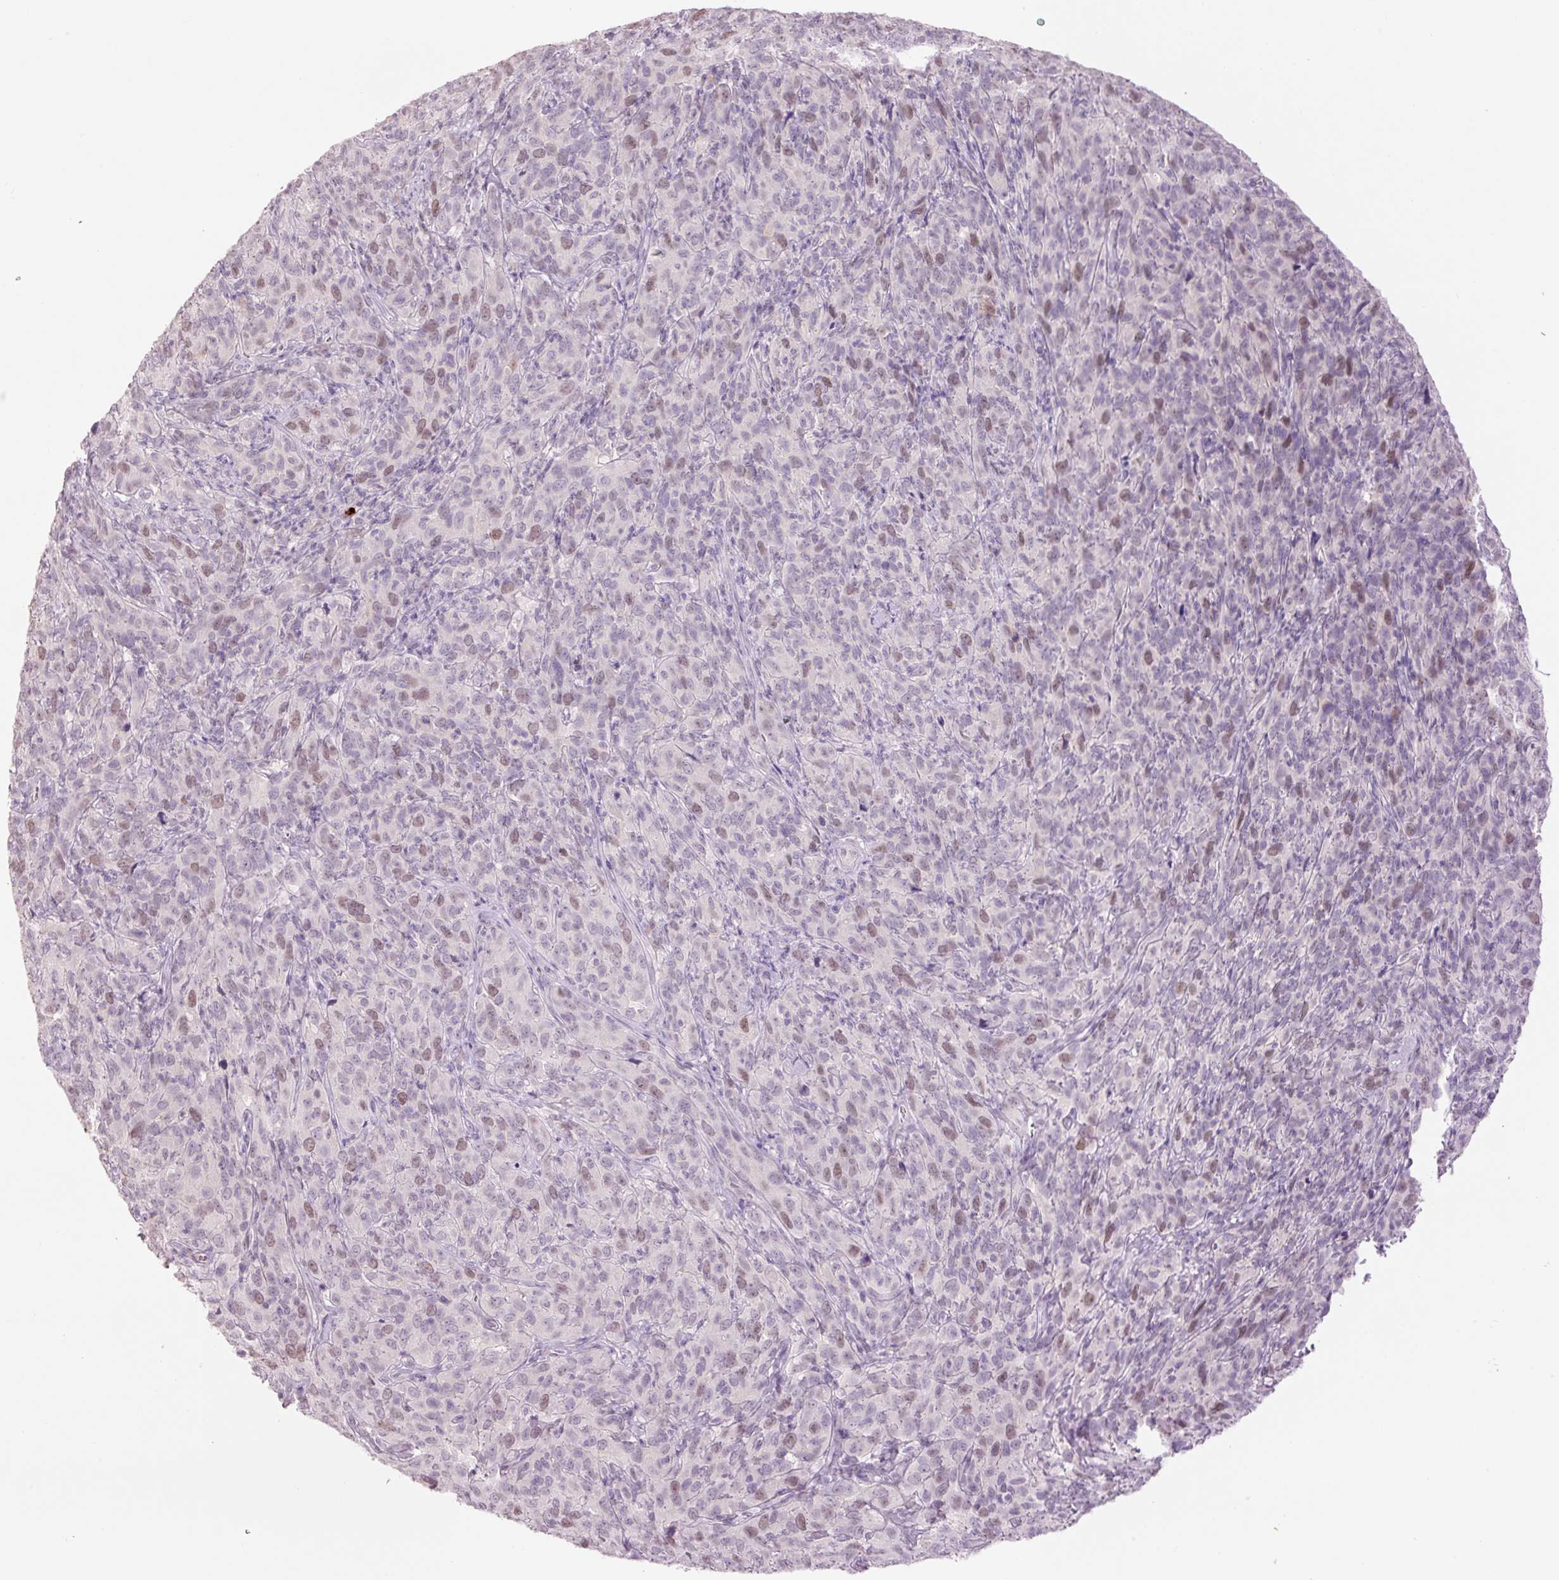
{"staining": {"intensity": "moderate", "quantity": "25%-75%", "location": "nuclear"}, "tissue": "cervical cancer", "cell_type": "Tumor cells", "image_type": "cancer", "snomed": [{"axis": "morphology", "description": "Normal tissue, NOS"}, {"axis": "morphology", "description": "Squamous cell carcinoma, NOS"}, {"axis": "topography", "description": "Cervix"}], "caption": "Cervical cancer stained for a protein shows moderate nuclear positivity in tumor cells.", "gene": "LY6G6D", "patient": {"sex": "female", "age": 51}}